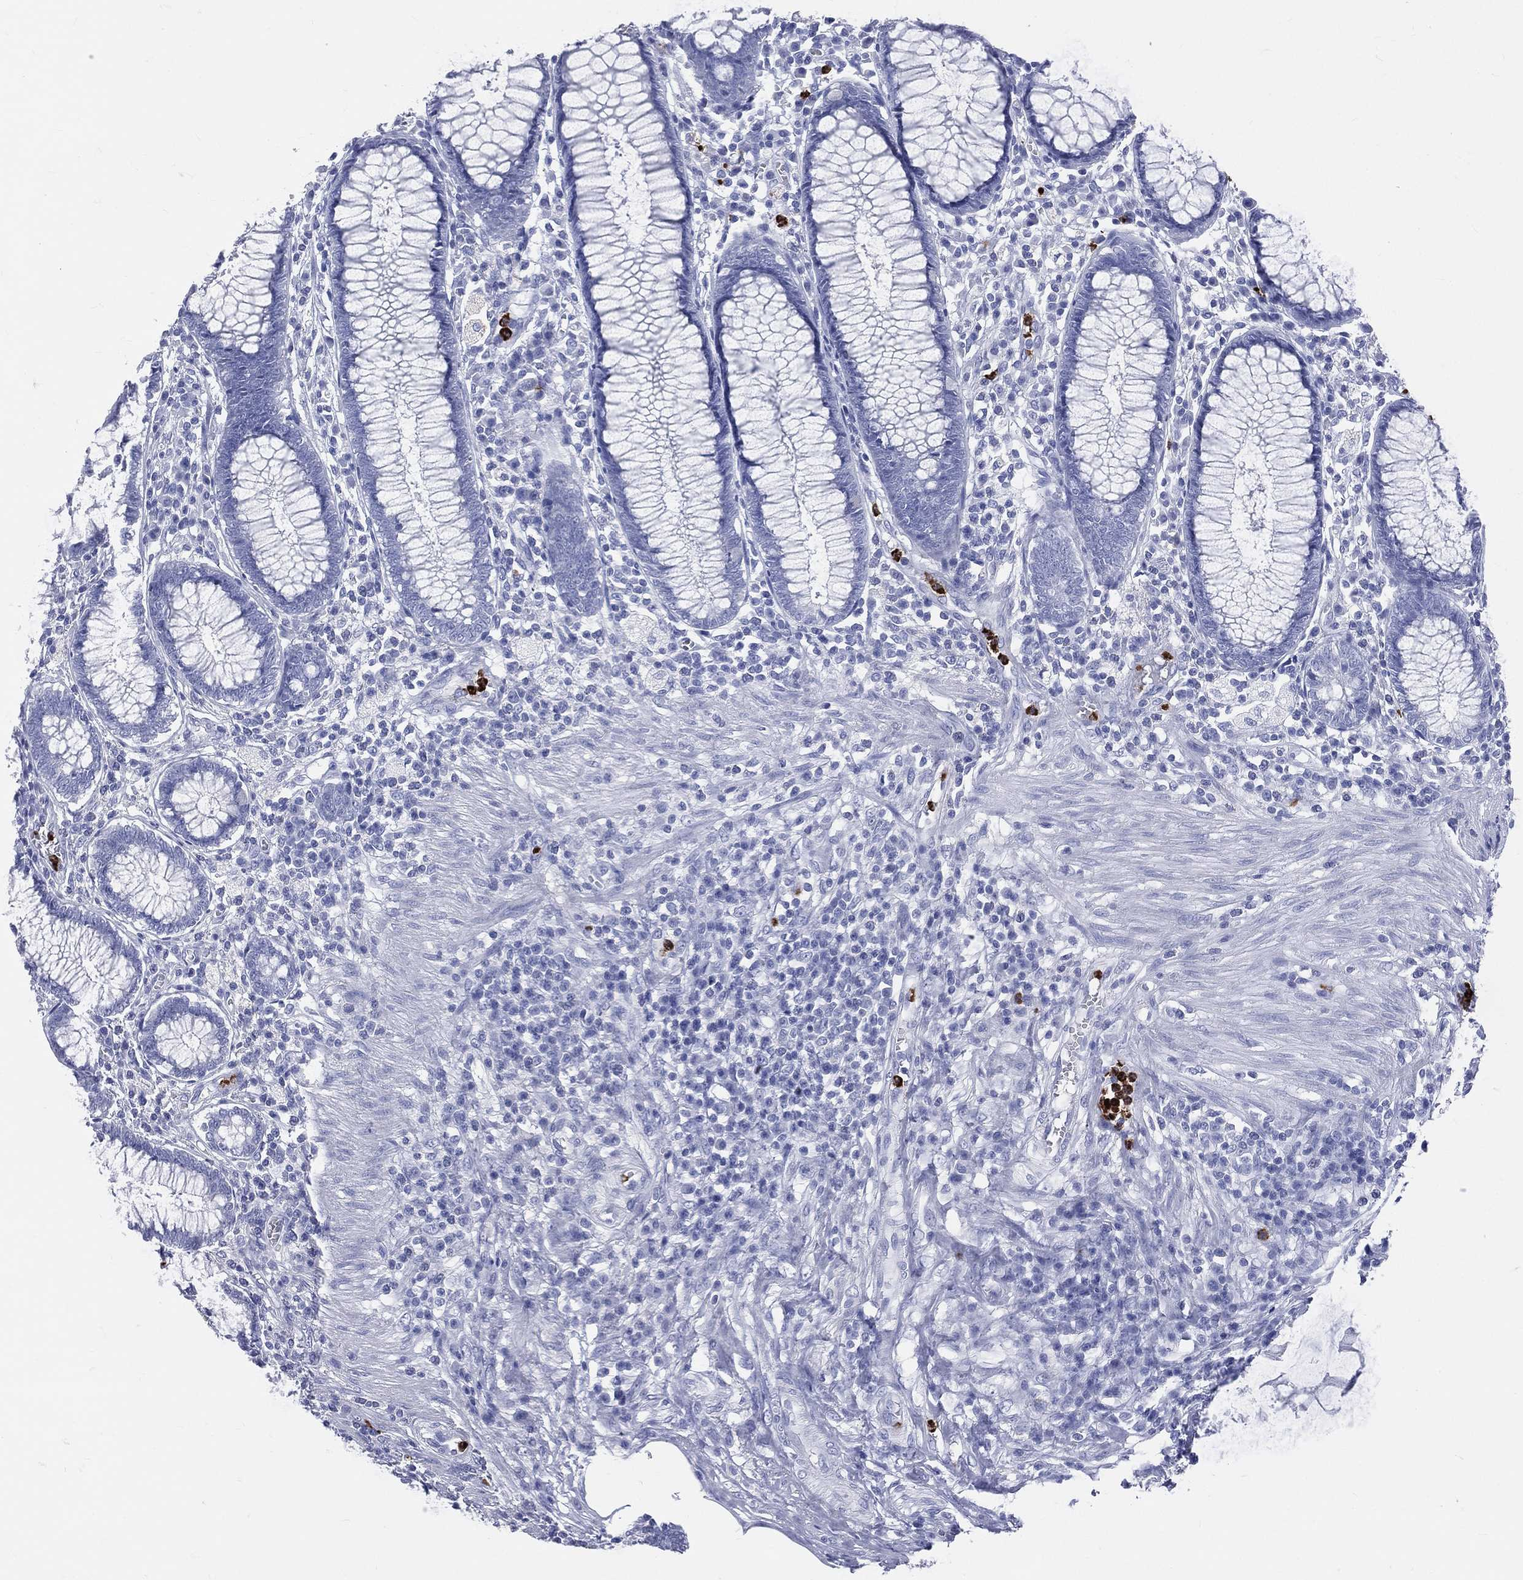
{"staining": {"intensity": "negative", "quantity": "none", "location": "none"}, "tissue": "colon", "cell_type": "Endothelial cells", "image_type": "normal", "snomed": [{"axis": "morphology", "description": "Normal tissue, NOS"}, {"axis": "topography", "description": "Colon"}], "caption": "DAB immunohistochemical staining of unremarkable colon shows no significant staining in endothelial cells.", "gene": "PGLYRP1", "patient": {"sex": "male", "age": 65}}